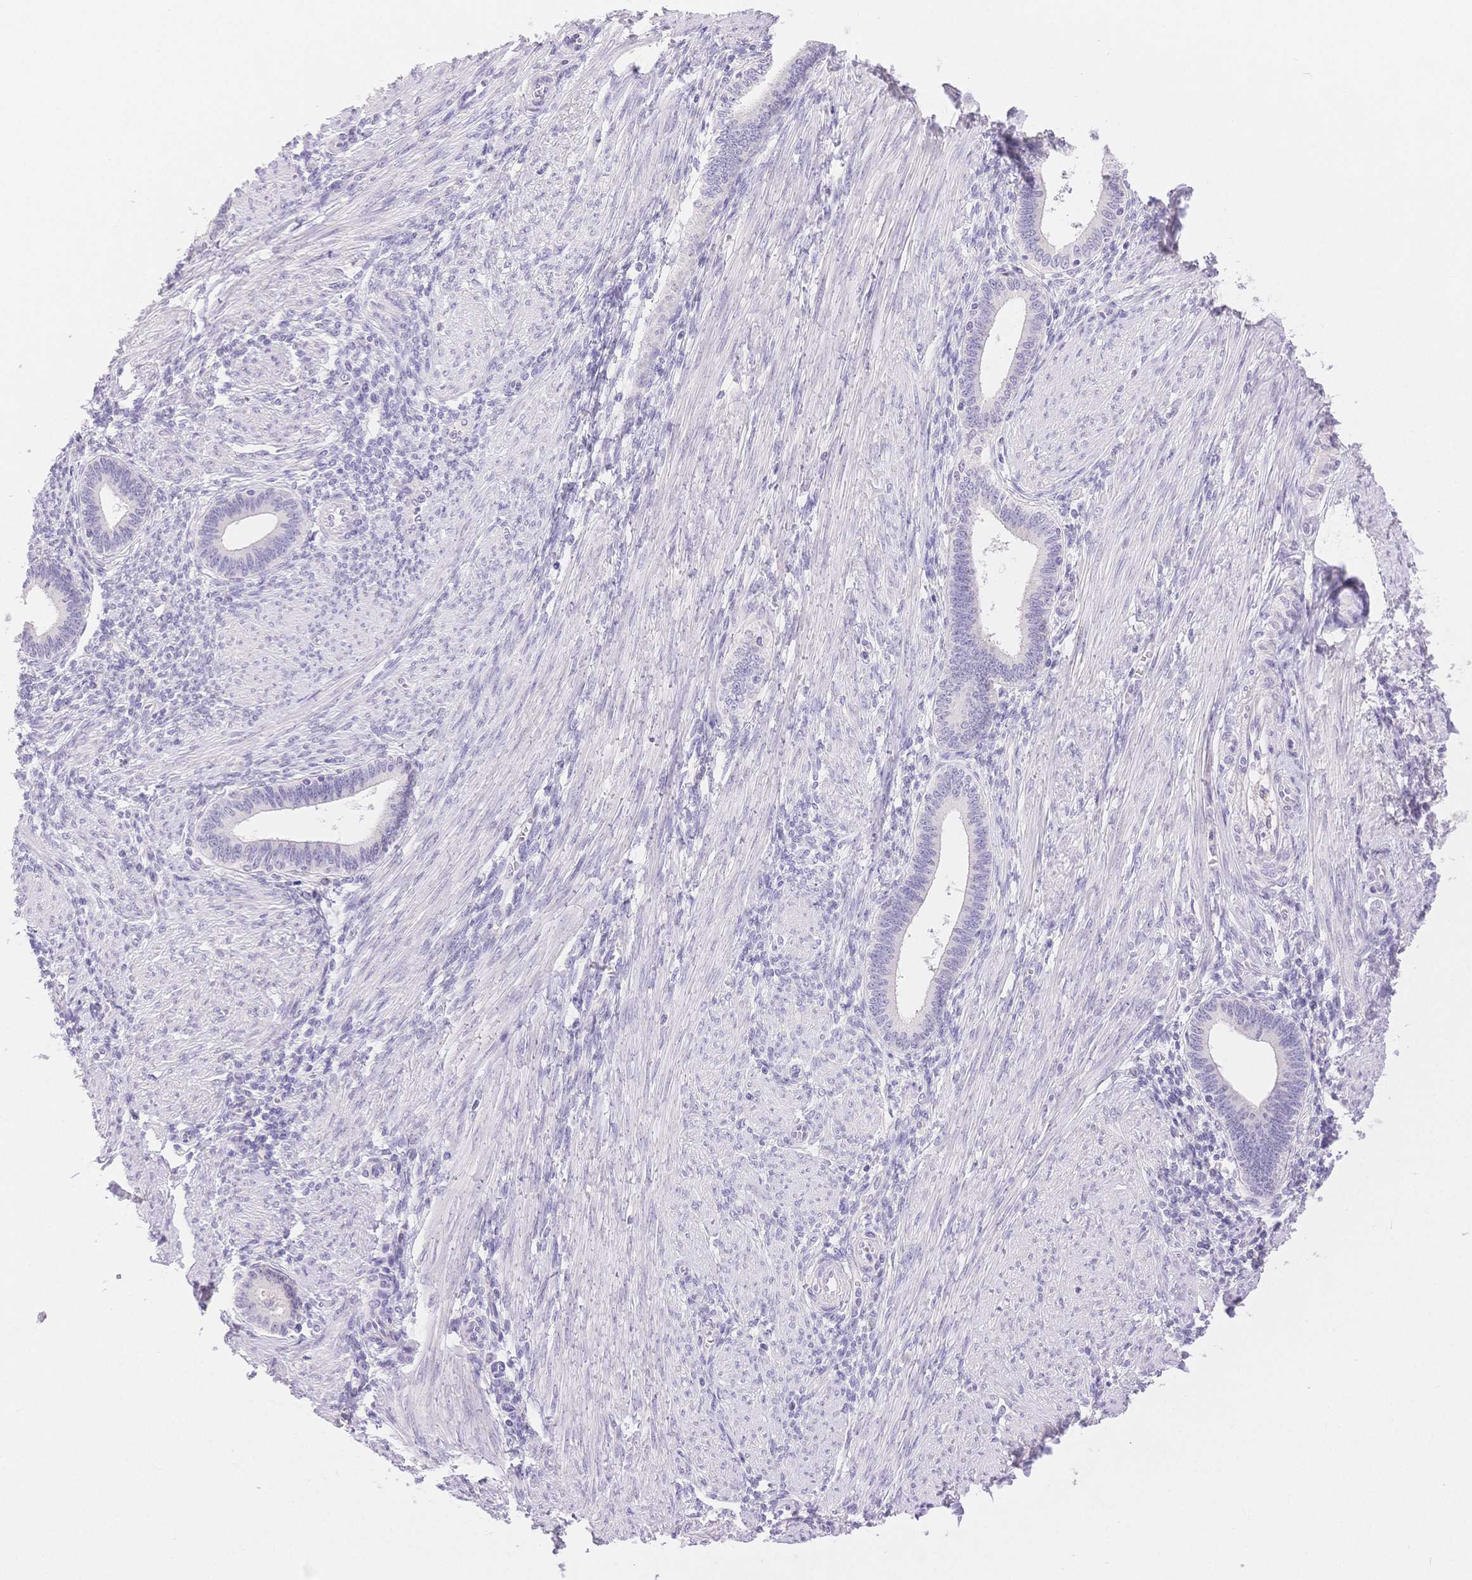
{"staining": {"intensity": "negative", "quantity": "none", "location": "none"}, "tissue": "endometrium", "cell_type": "Cells in endometrial stroma", "image_type": "normal", "snomed": [{"axis": "morphology", "description": "Normal tissue, NOS"}, {"axis": "topography", "description": "Endometrium"}], "caption": "Immunohistochemistry of unremarkable human endometrium exhibits no positivity in cells in endometrial stroma.", "gene": "MYOM1", "patient": {"sex": "female", "age": 42}}